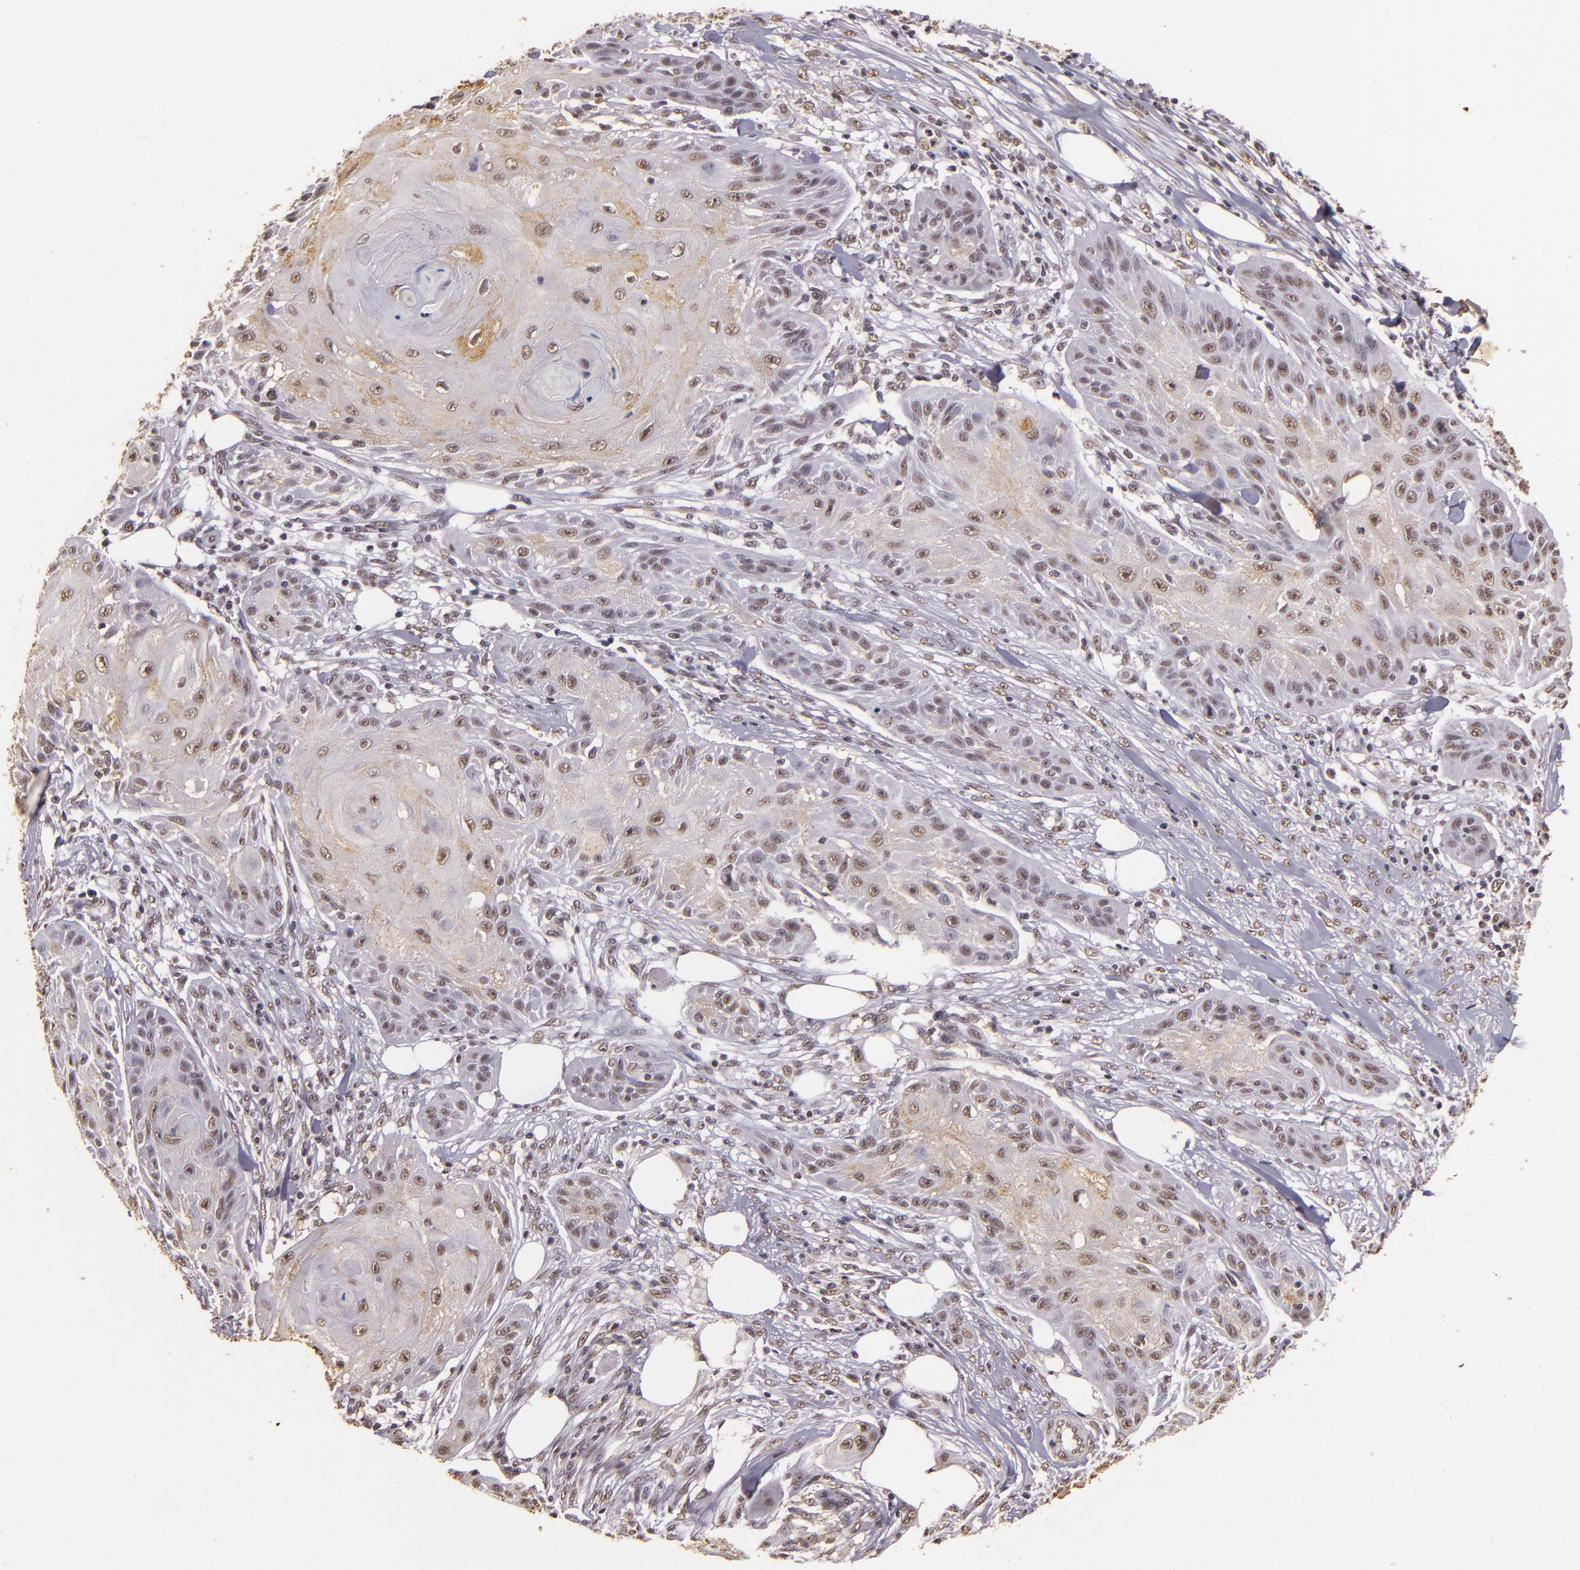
{"staining": {"intensity": "weak", "quantity": "25%-75%", "location": "nuclear"}, "tissue": "skin cancer", "cell_type": "Tumor cells", "image_type": "cancer", "snomed": [{"axis": "morphology", "description": "Squamous cell carcinoma, NOS"}, {"axis": "topography", "description": "Skin"}], "caption": "Human skin squamous cell carcinoma stained with a brown dye shows weak nuclear positive positivity in about 25%-75% of tumor cells.", "gene": "CBX3", "patient": {"sex": "female", "age": 88}}